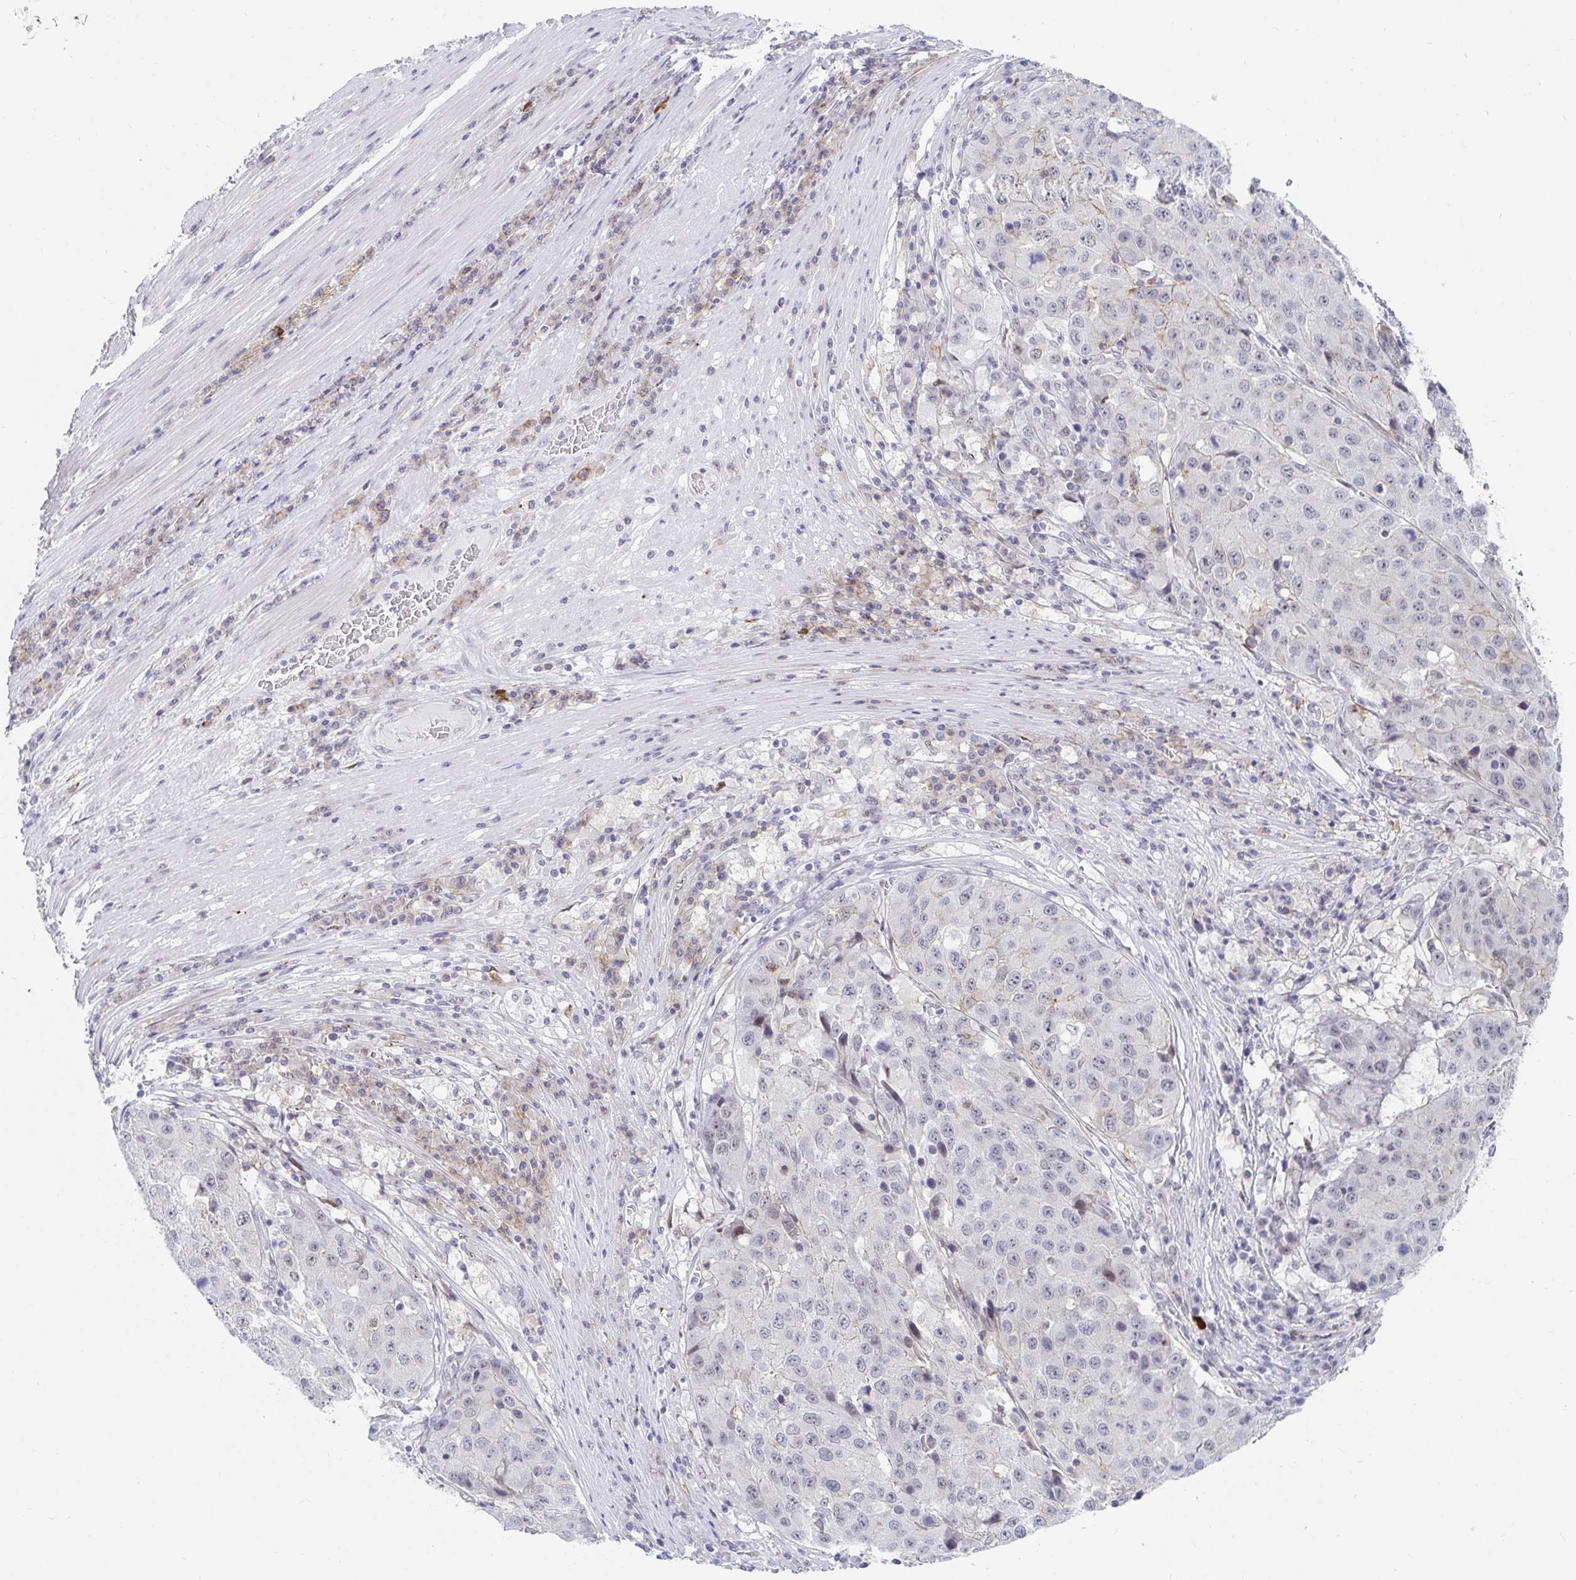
{"staining": {"intensity": "negative", "quantity": "none", "location": "none"}, "tissue": "stomach cancer", "cell_type": "Tumor cells", "image_type": "cancer", "snomed": [{"axis": "morphology", "description": "Adenocarcinoma, NOS"}, {"axis": "topography", "description": "Stomach"}], "caption": "DAB (3,3'-diaminobenzidine) immunohistochemical staining of human adenocarcinoma (stomach) shows no significant expression in tumor cells.", "gene": "COL28A1", "patient": {"sex": "male", "age": 71}}